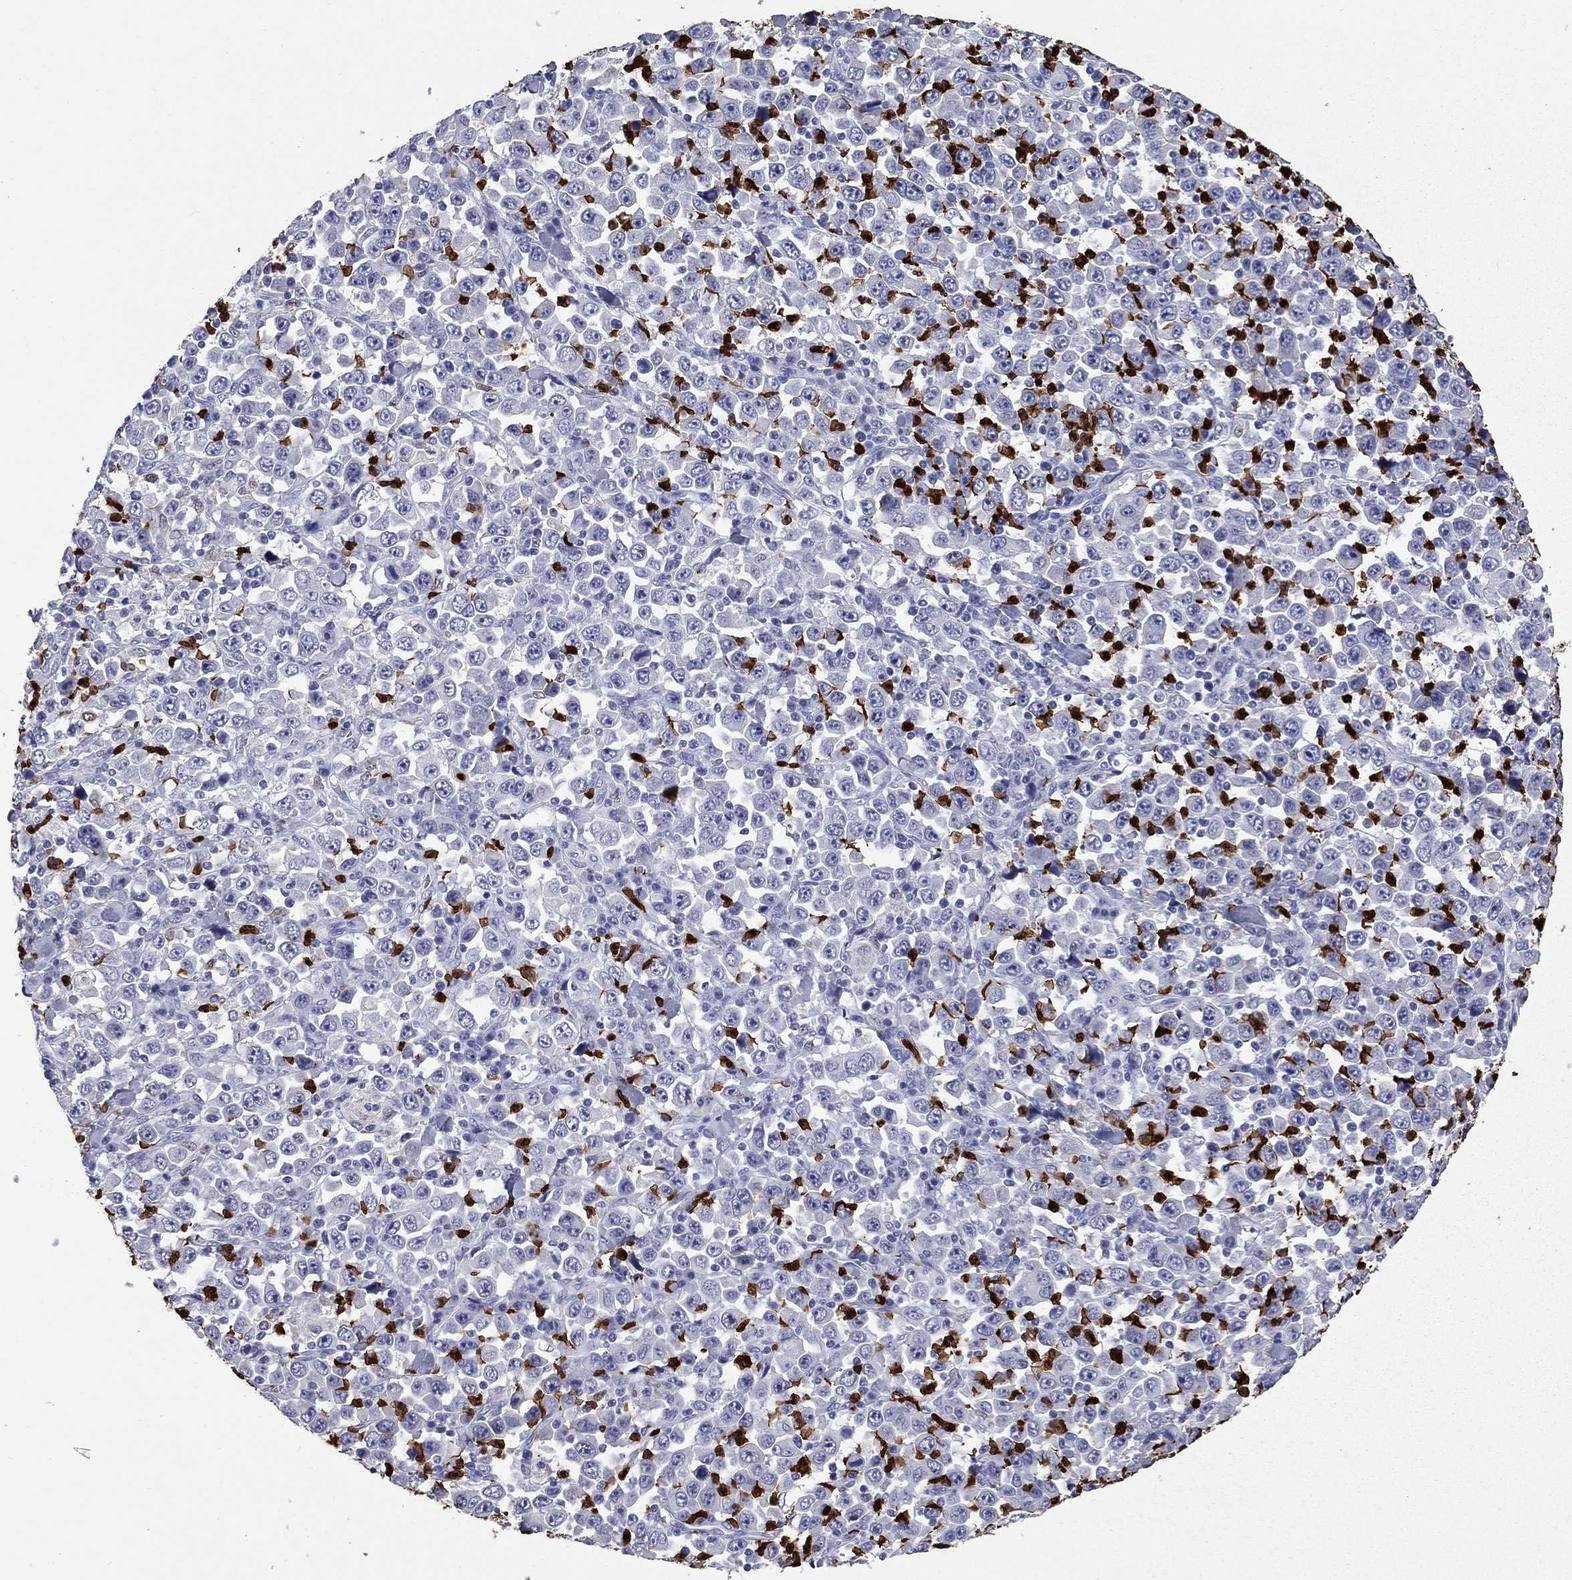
{"staining": {"intensity": "negative", "quantity": "none", "location": "none"}, "tissue": "stomach cancer", "cell_type": "Tumor cells", "image_type": "cancer", "snomed": [{"axis": "morphology", "description": "Normal tissue, NOS"}, {"axis": "morphology", "description": "Adenocarcinoma, NOS"}, {"axis": "topography", "description": "Stomach, upper"}, {"axis": "topography", "description": "Stomach"}], "caption": "An image of human stomach cancer (adenocarcinoma) is negative for staining in tumor cells.", "gene": "TRIM29", "patient": {"sex": "male", "age": 59}}